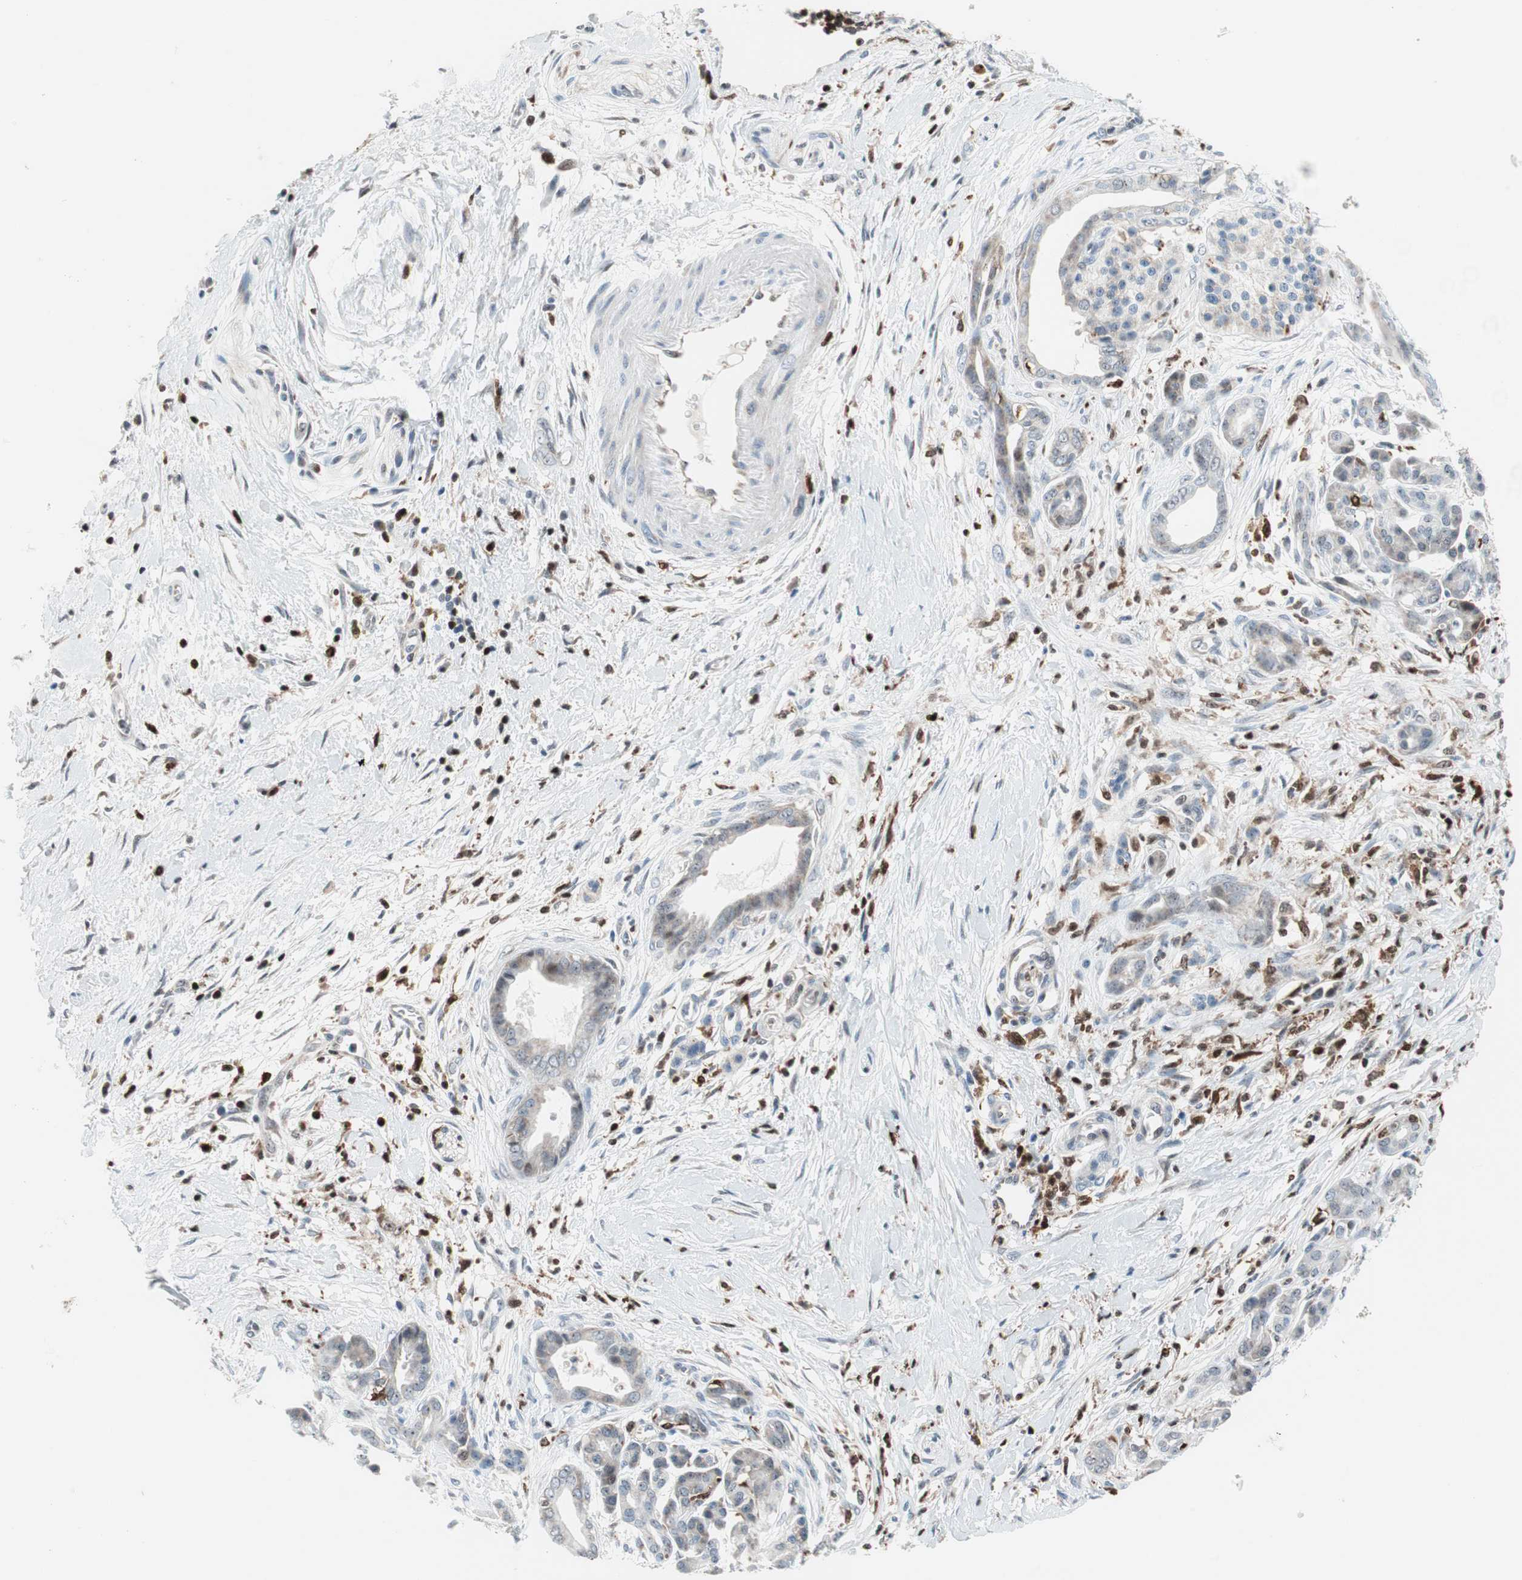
{"staining": {"intensity": "weak", "quantity": "<25%", "location": "nuclear"}, "tissue": "pancreatic cancer", "cell_type": "Tumor cells", "image_type": "cancer", "snomed": [{"axis": "morphology", "description": "Adenocarcinoma, NOS"}, {"axis": "topography", "description": "Pancreas"}], "caption": "DAB (3,3'-diaminobenzidine) immunohistochemical staining of human pancreatic adenocarcinoma shows no significant positivity in tumor cells.", "gene": "RGS10", "patient": {"sex": "male", "age": 59}}